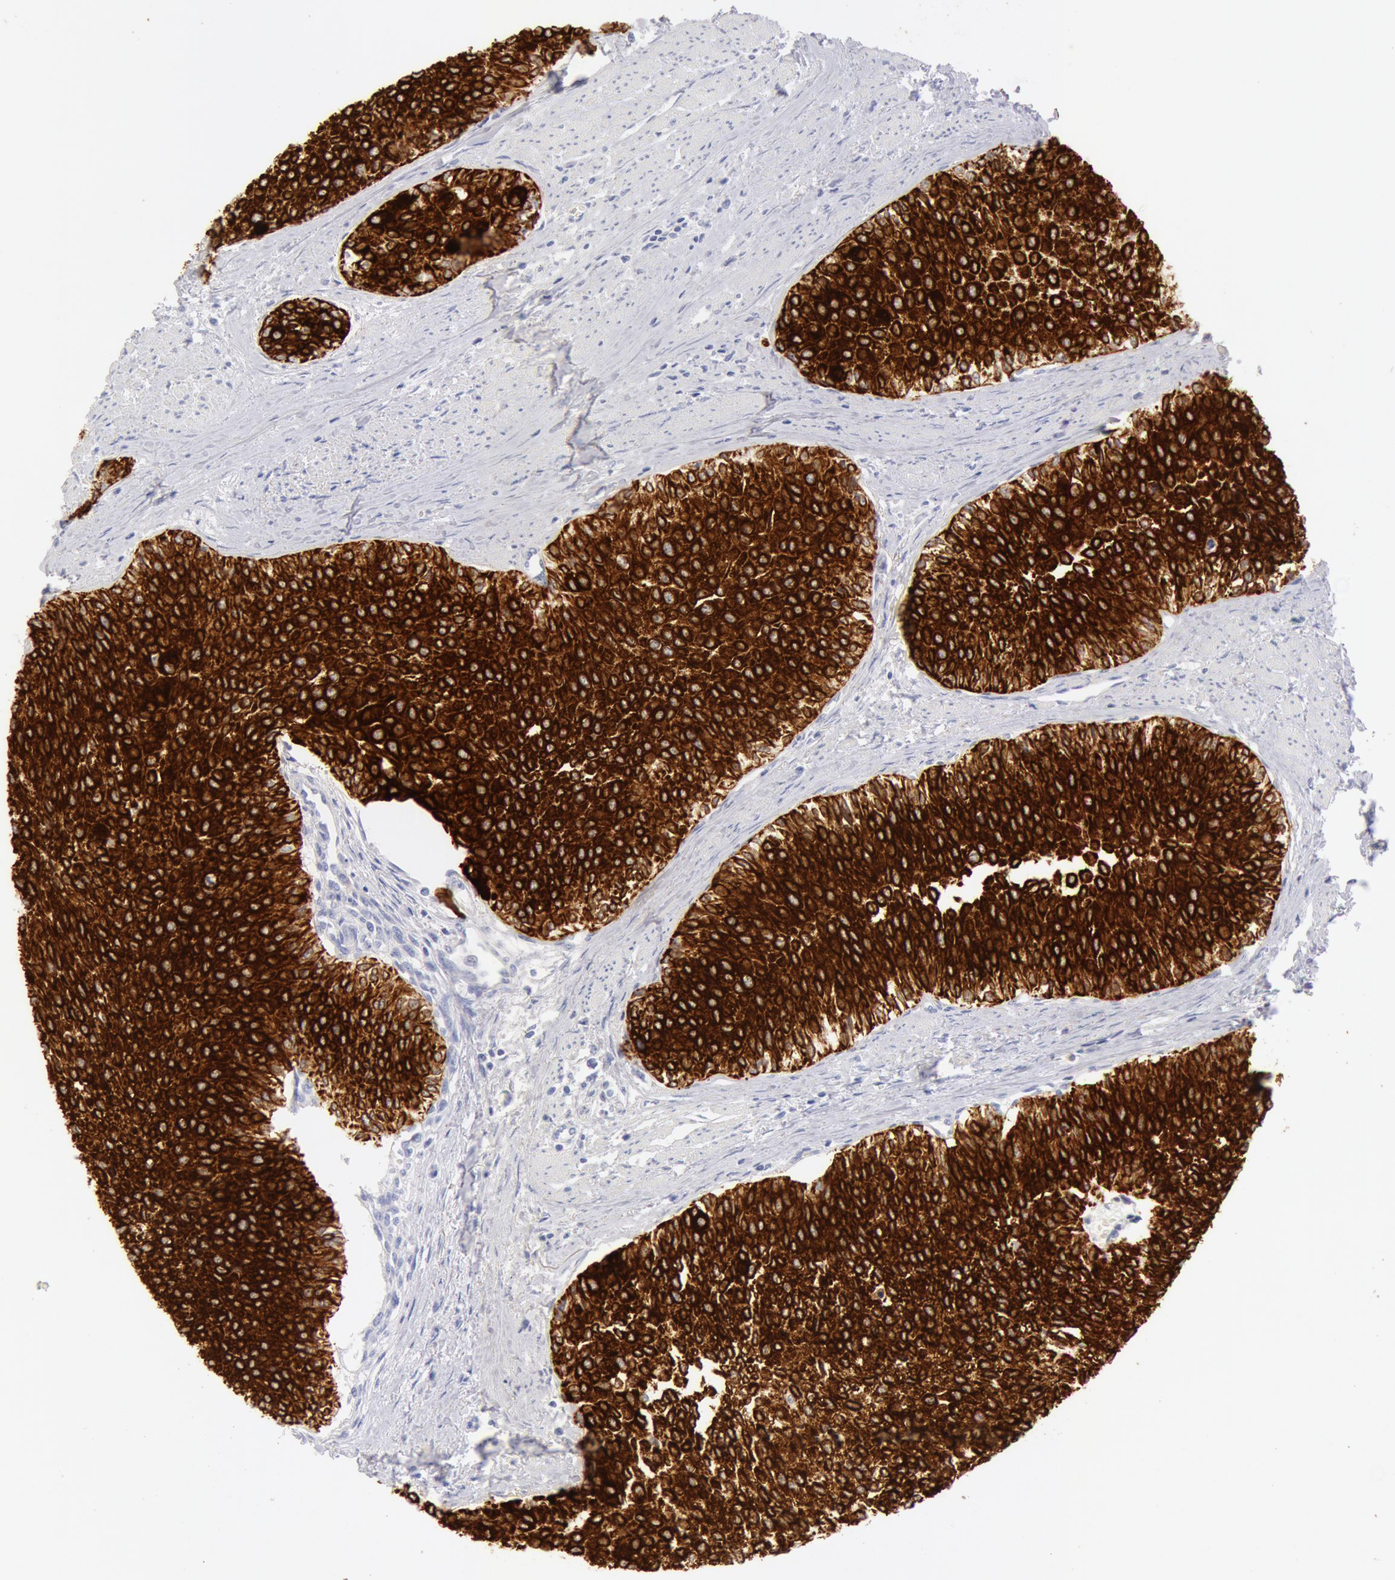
{"staining": {"intensity": "strong", "quantity": ">75%", "location": "cytoplasmic/membranous"}, "tissue": "urothelial cancer", "cell_type": "Tumor cells", "image_type": "cancer", "snomed": [{"axis": "morphology", "description": "Urothelial carcinoma, Low grade"}, {"axis": "topography", "description": "Urinary bladder"}], "caption": "Approximately >75% of tumor cells in human low-grade urothelial carcinoma reveal strong cytoplasmic/membranous protein staining as visualized by brown immunohistochemical staining.", "gene": "KRT8", "patient": {"sex": "female", "age": 73}}